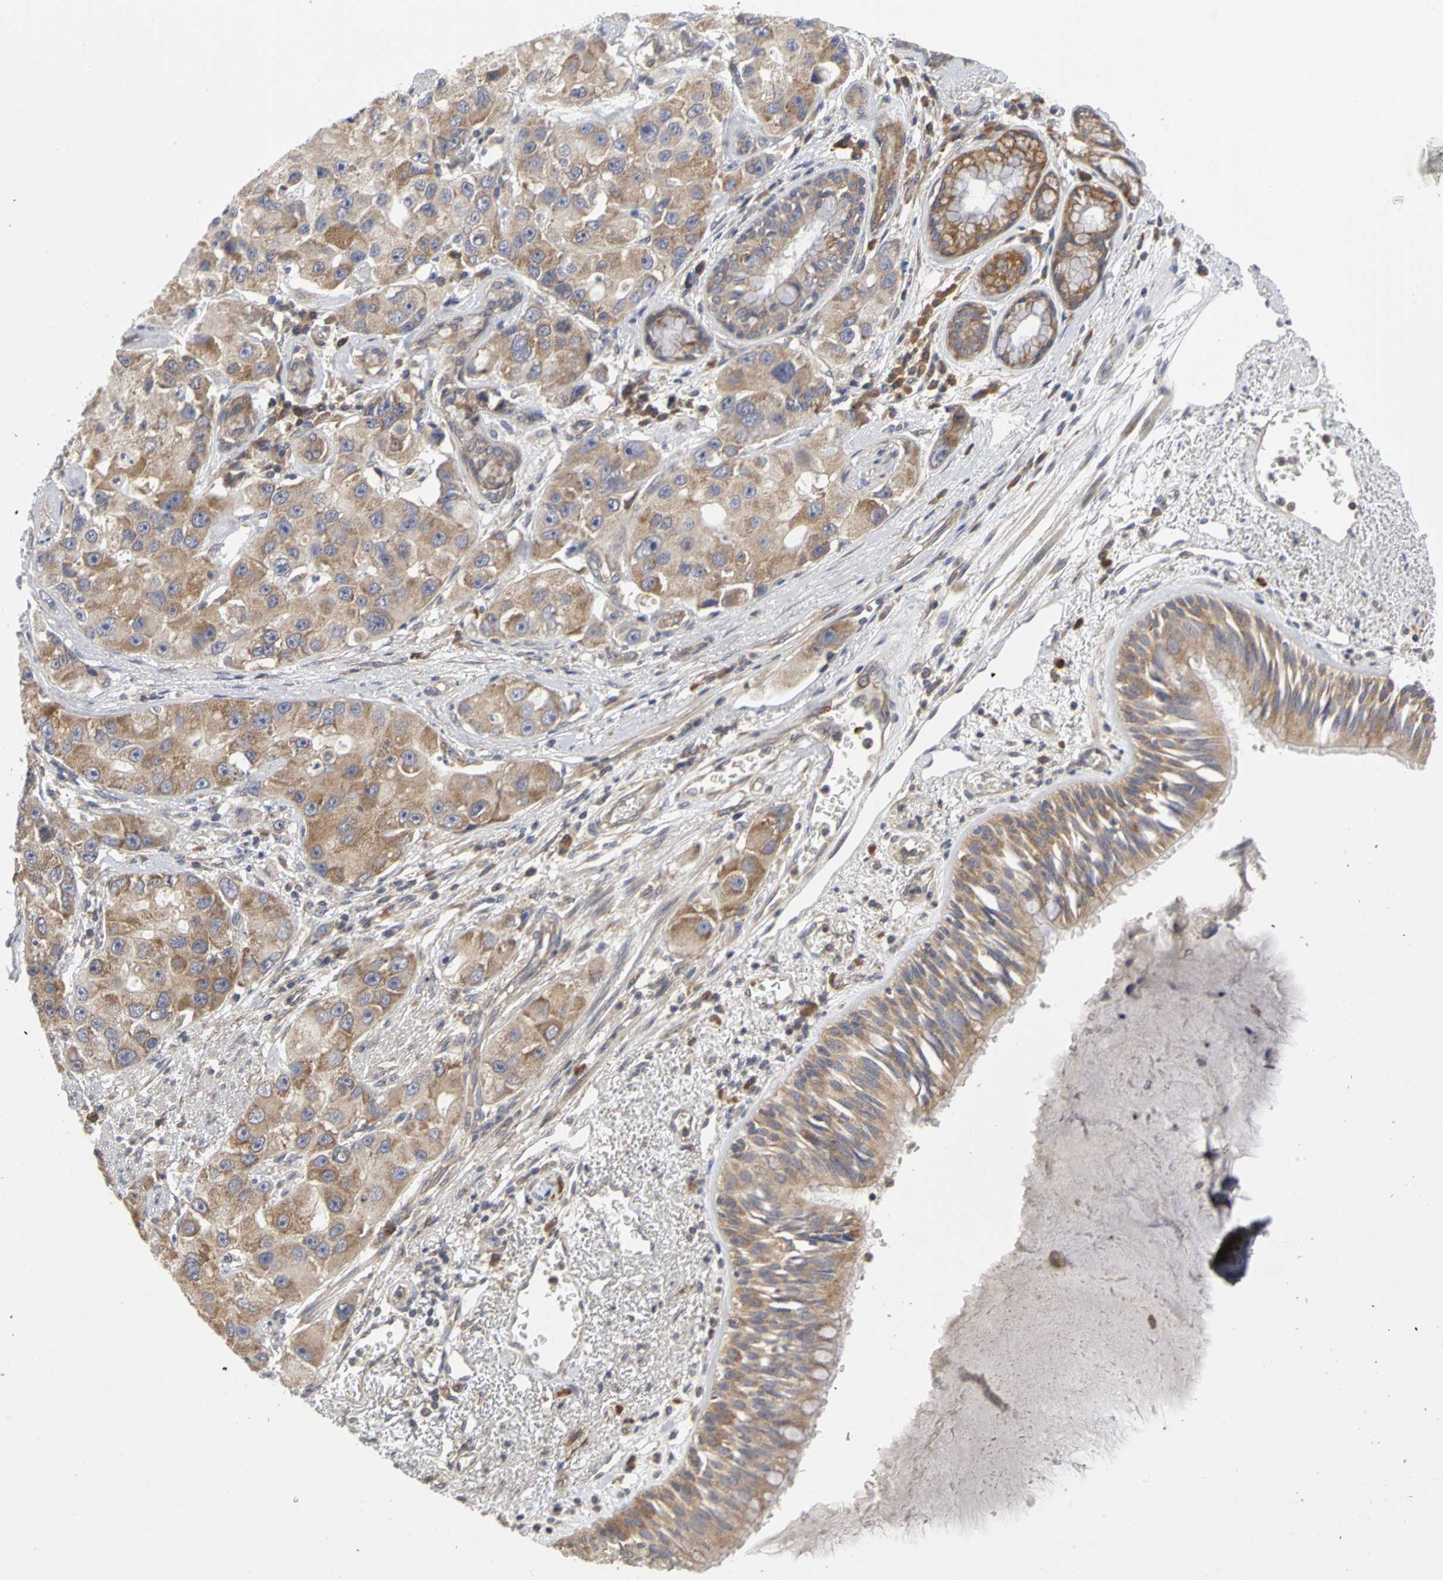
{"staining": {"intensity": "moderate", "quantity": ">75%", "location": "cytoplasmic/membranous"}, "tissue": "bronchus", "cell_type": "Respiratory epithelial cells", "image_type": "normal", "snomed": [{"axis": "morphology", "description": "Normal tissue, NOS"}, {"axis": "morphology", "description": "Adenocarcinoma, NOS"}, {"axis": "morphology", "description": "Adenocarcinoma, metastatic, NOS"}, {"axis": "topography", "description": "Lymph node"}, {"axis": "topography", "description": "Bronchus"}, {"axis": "topography", "description": "Lung"}], "caption": "Immunohistochemistry micrograph of benign bronchus: human bronchus stained using IHC reveals medium levels of moderate protein expression localized specifically in the cytoplasmic/membranous of respiratory epithelial cells, appearing as a cytoplasmic/membranous brown color.", "gene": "IRAK1", "patient": {"sex": "female", "age": 54}}